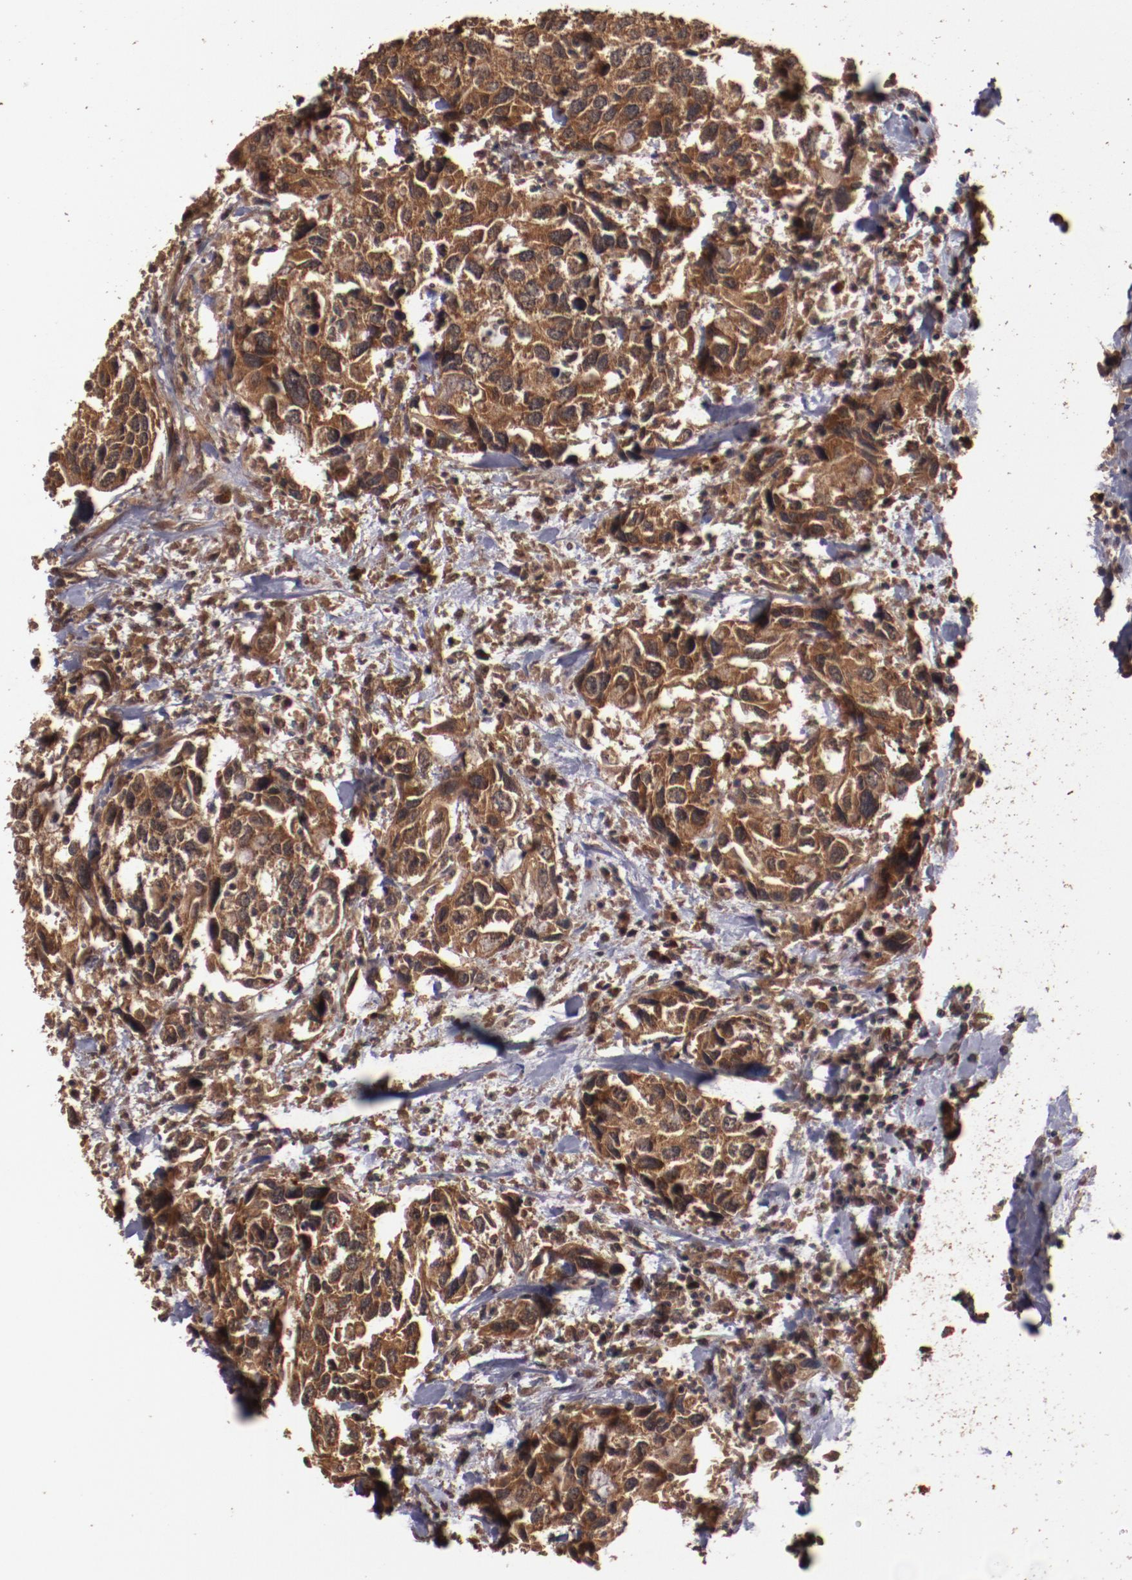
{"staining": {"intensity": "strong", "quantity": ">75%", "location": "cytoplasmic/membranous"}, "tissue": "urothelial cancer", "cell_type": "Tumor cells", "image_type": "cancer", "snomed": [{"axis": "morphology", "description": "Urothelial carcinoma, High grade"}, {"axis": "topography", "description": "Urinary bladder"}], "caption": "This is a photomicrograph of immunohistochemistry (IHC) staining of high-grade urothelial carcinoma, which shows strong staining in the cytoplasmic/membranous of tumor cells.", "gene": "TXNDC16", "patient": {"sex": "male", "age": 66}}